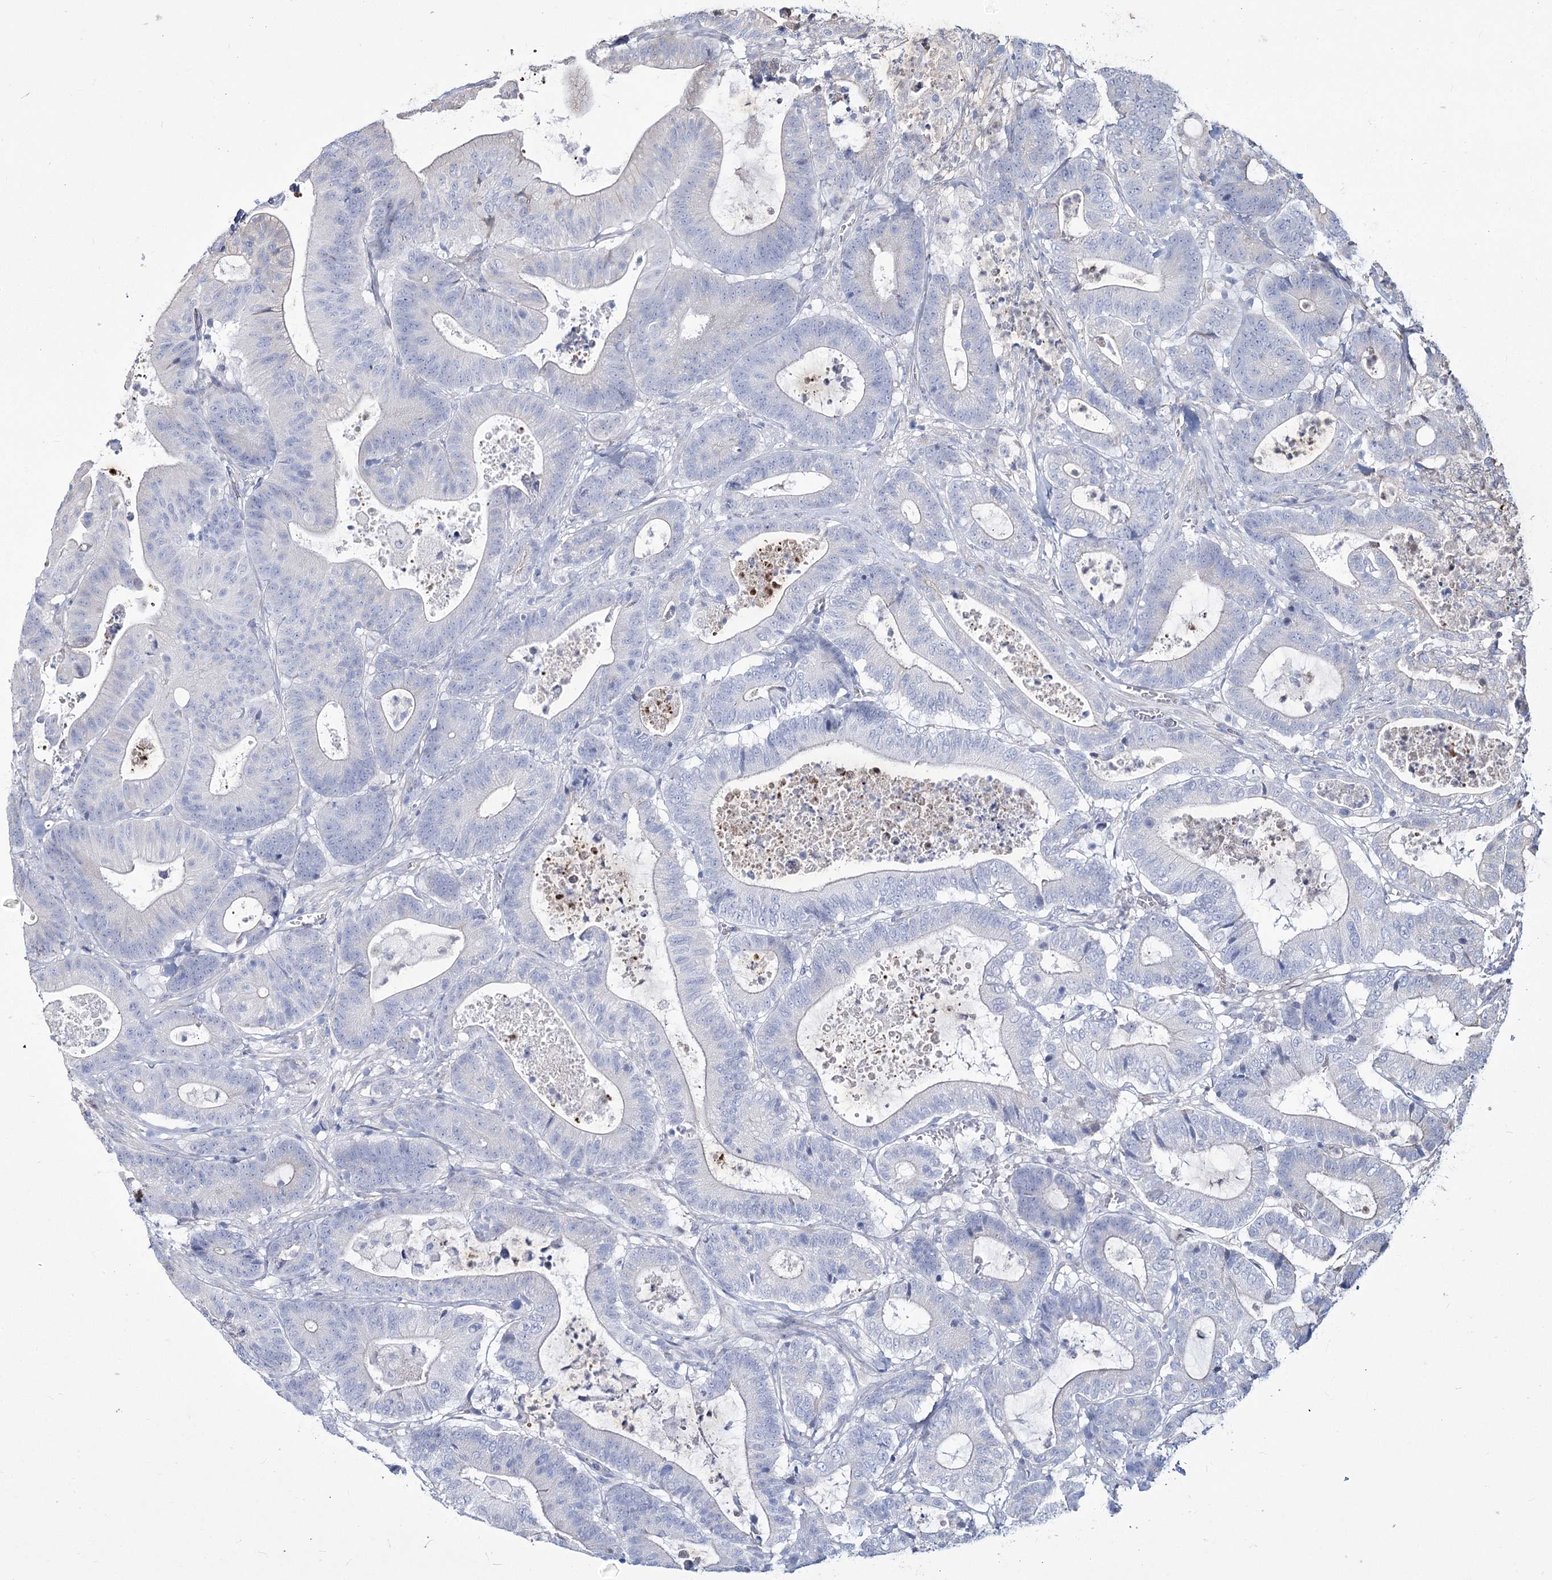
{"staining": {"intensity": "negative", "quantity": "none", "location": "none"}, "tissue": "colorectal cancer", "cell_type": "Tumor cells", "image_type": "cancer", "snomed": [{"axis": "morphology", "description": "Adenocarcinoma, NOS"}, {"axis": "topography", "description": "Colon"}], "caption": "Protein analysis of colorectal cancer shows no significant staining in tumor cells. Brightfield microscopy of immunohistochemistry stained with DAB (3,3'-diaminobenzidine) (brown) and hematoxylin (blue), captured at high magnification.", "gene": "ME3", "patient": {"sex": "female", "age": 84}}